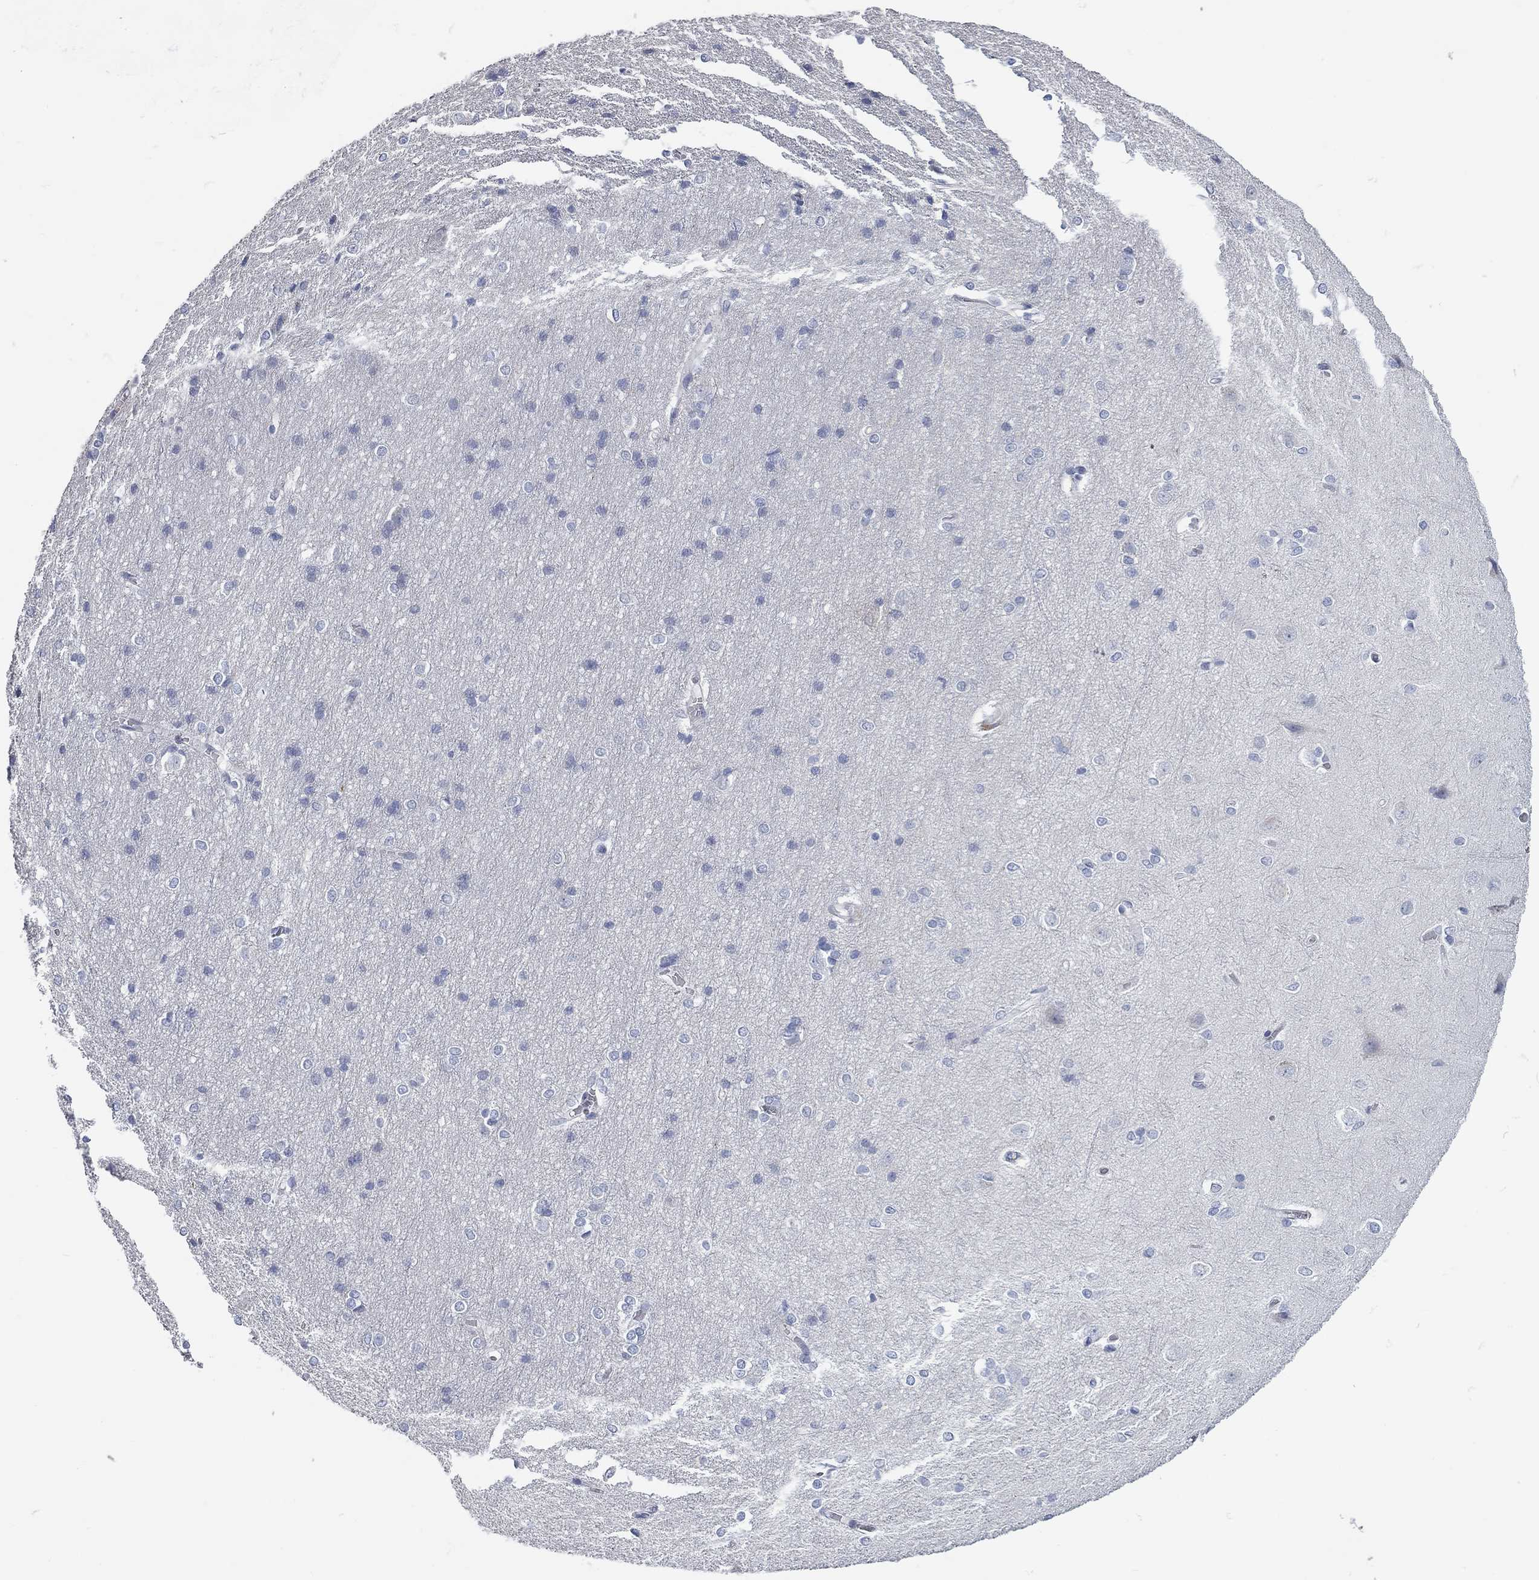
{"staining": {"intensity": "negative", "quantity": "none", "location": "none"}, "tissue": "cerebral cortex", "cell_type": "Endothelial cells", "image_type": "normal", "snomed": [{"axis": "morphology", "description": "Normal tissue, NOS"}, {"axis": "topography", "description": "Cerebral cortex"}], "caption": "This is an immunohistochemistry (IHC) photomicrograph of benign human cerebral cortex. There is no positivity in endothelial cells.", "gene": "XAGE2", "patient": {"sex": "male", "age": 37}}